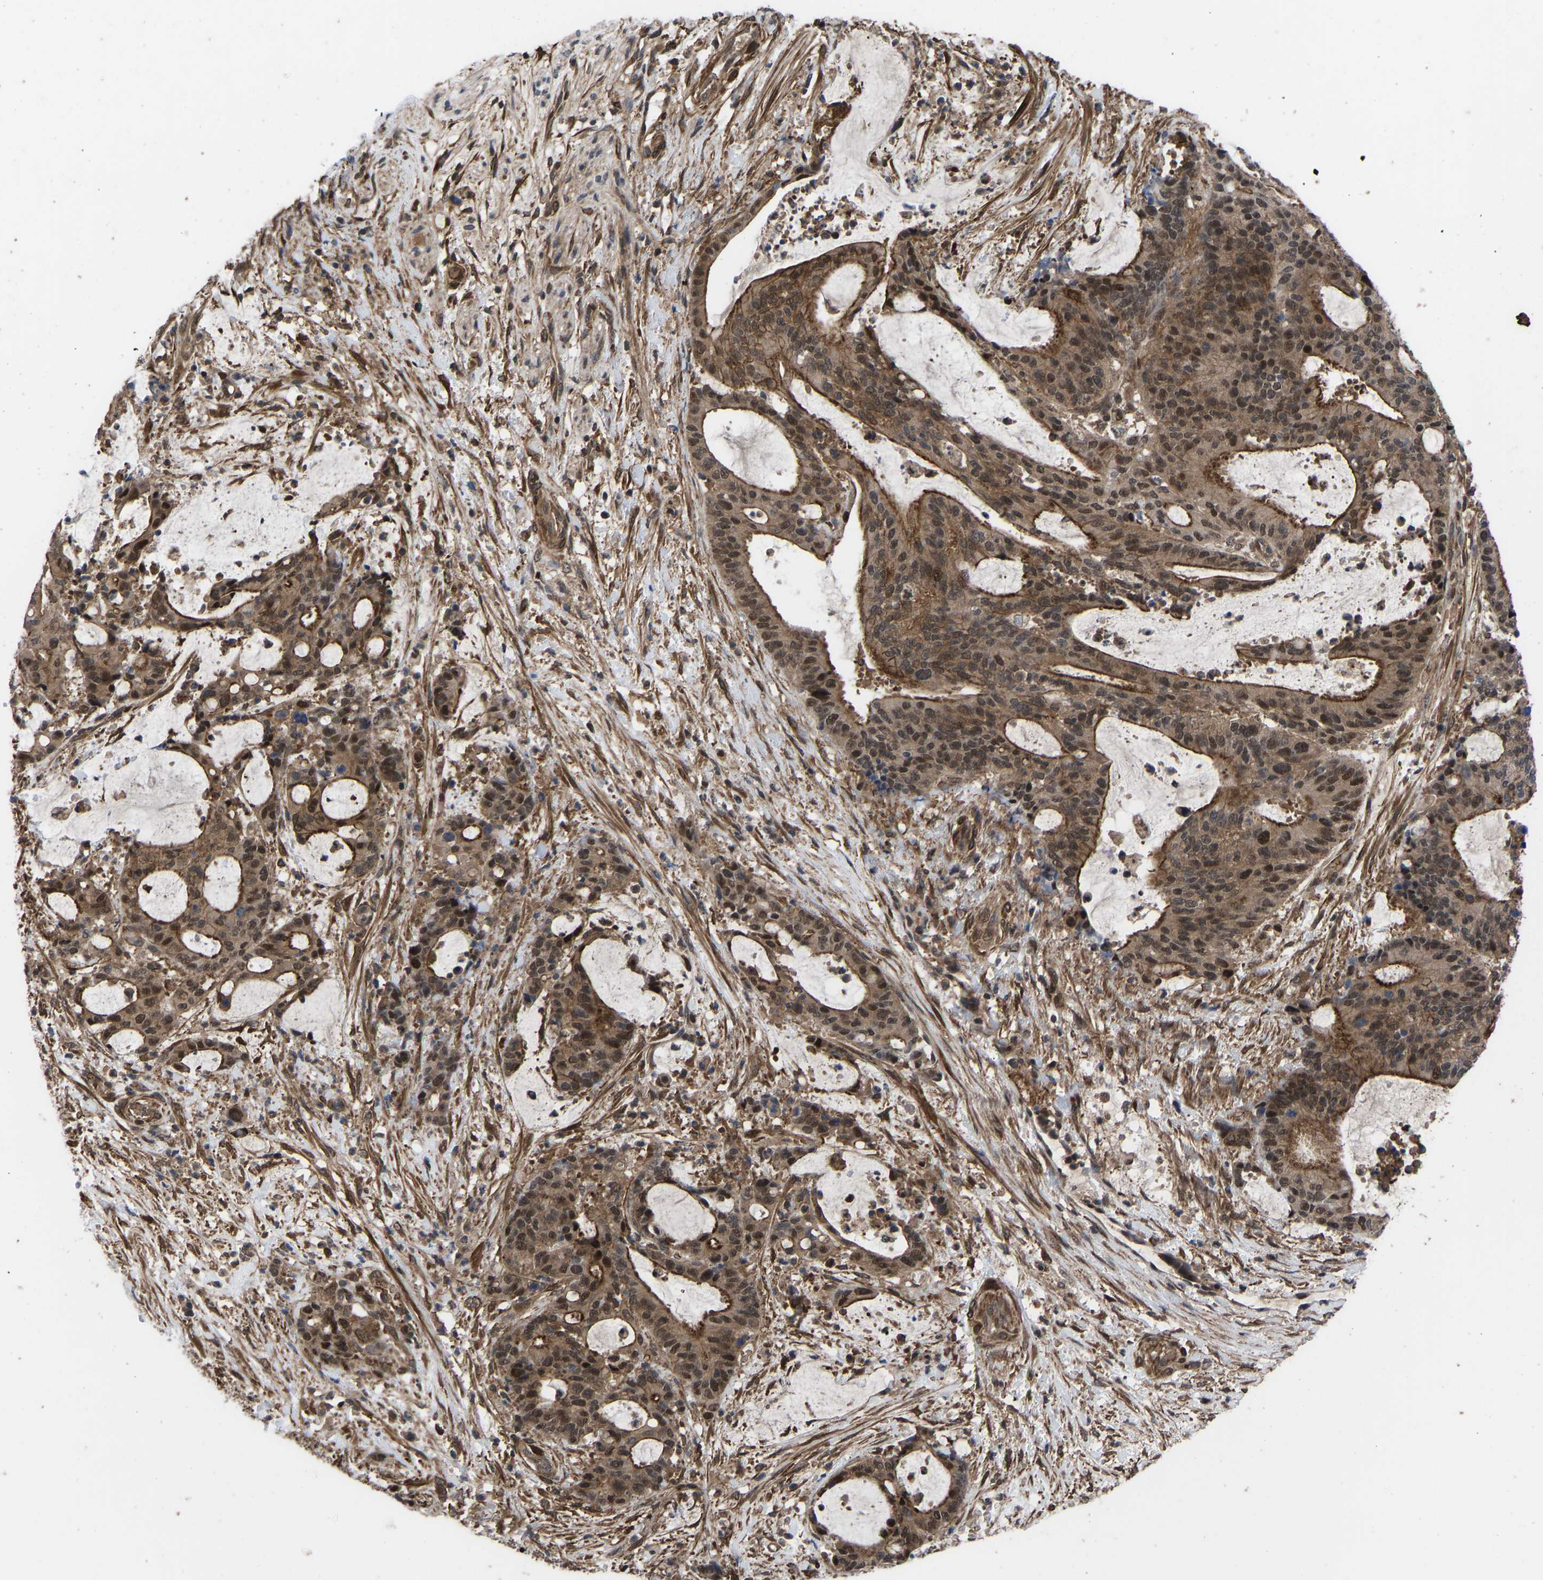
{"staining": {"intensity": "strong", "quantity": ">75%", "location": "cytoplasmic/membranous,nuclear"}, "tissue": "liver cancer", "cell_type": "Tumor cells", "image_type": "cancer", "snomed": [{"axis": "morphology", "description": "Normal tissue, NOS"}, {"axis": "morphology", "description": "Cholangiocarcinoma"}, {"axis": "topography", "description": "Liver"}, {"axis": "topography", "description": "Peripheral nerve tissue"}], "caption": "This micrograph reveals IHC staining of human liver cholangiocarcinoma, with high strong cytoplasmic/membranous and nuclear expression in approximately >75% of tumor cells.", "gene": "CYP7B1", "patient": {"sex": "female", "age": 73}}